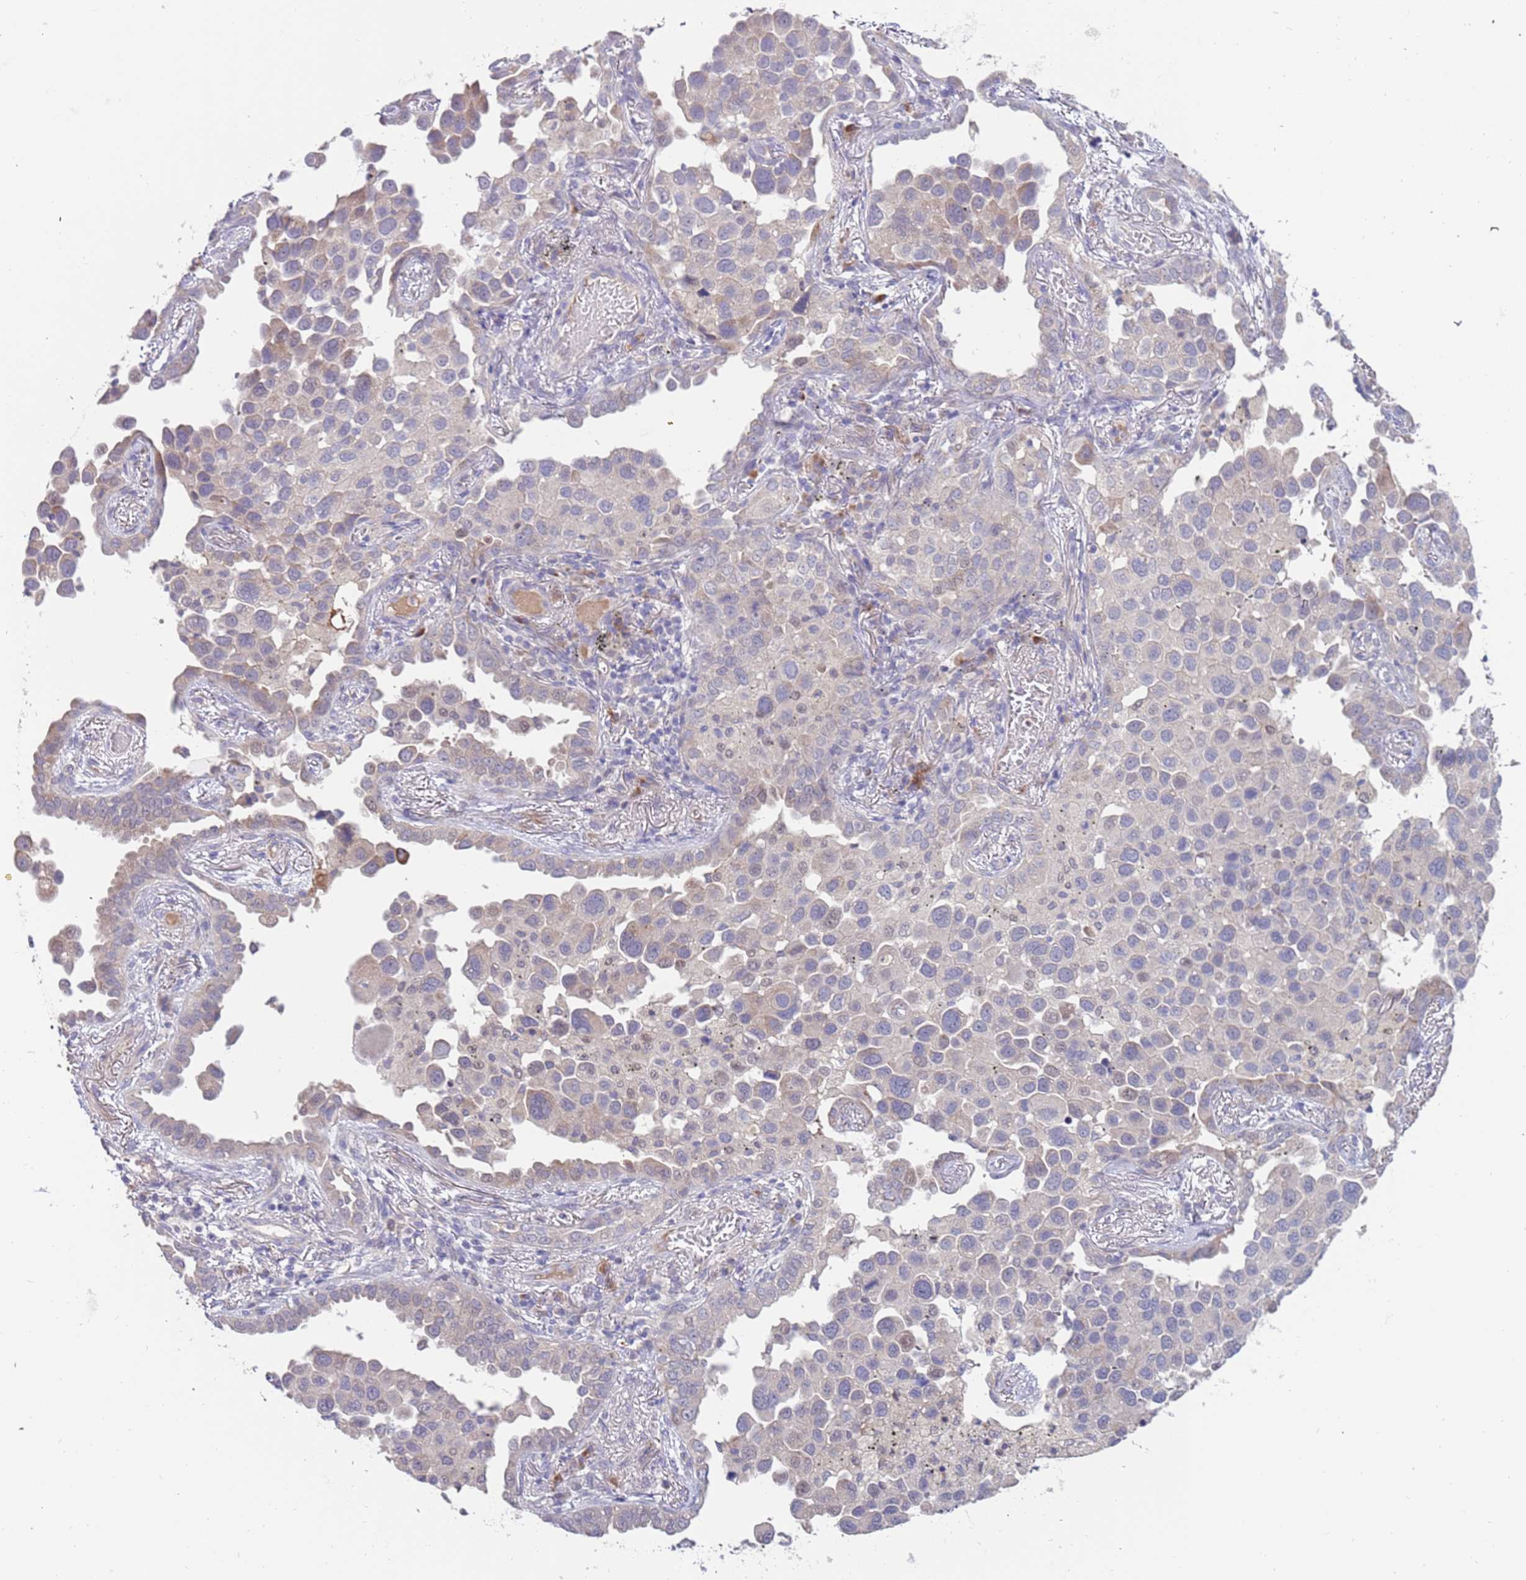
{"staining": {"intensity": "negative", "quantity": "none", "location": "none"}, "tissue": "lung cancer", "cell_type": "Tumor cells", "image_type": "cancer", "snomed": [{"axis": "morphology", "description": "Adenocarcinoma, NOS"}, {"axis": "topography", "description": "Lung"}], "caption": "Immunohistochemistry of human lung cancer demonstrates no positivity in tumor cells. (Brightfield microscopy of DAB IHC at high magnification).", "gene": "ZNF746", "patient": {"sex": "male", "age": 67}}